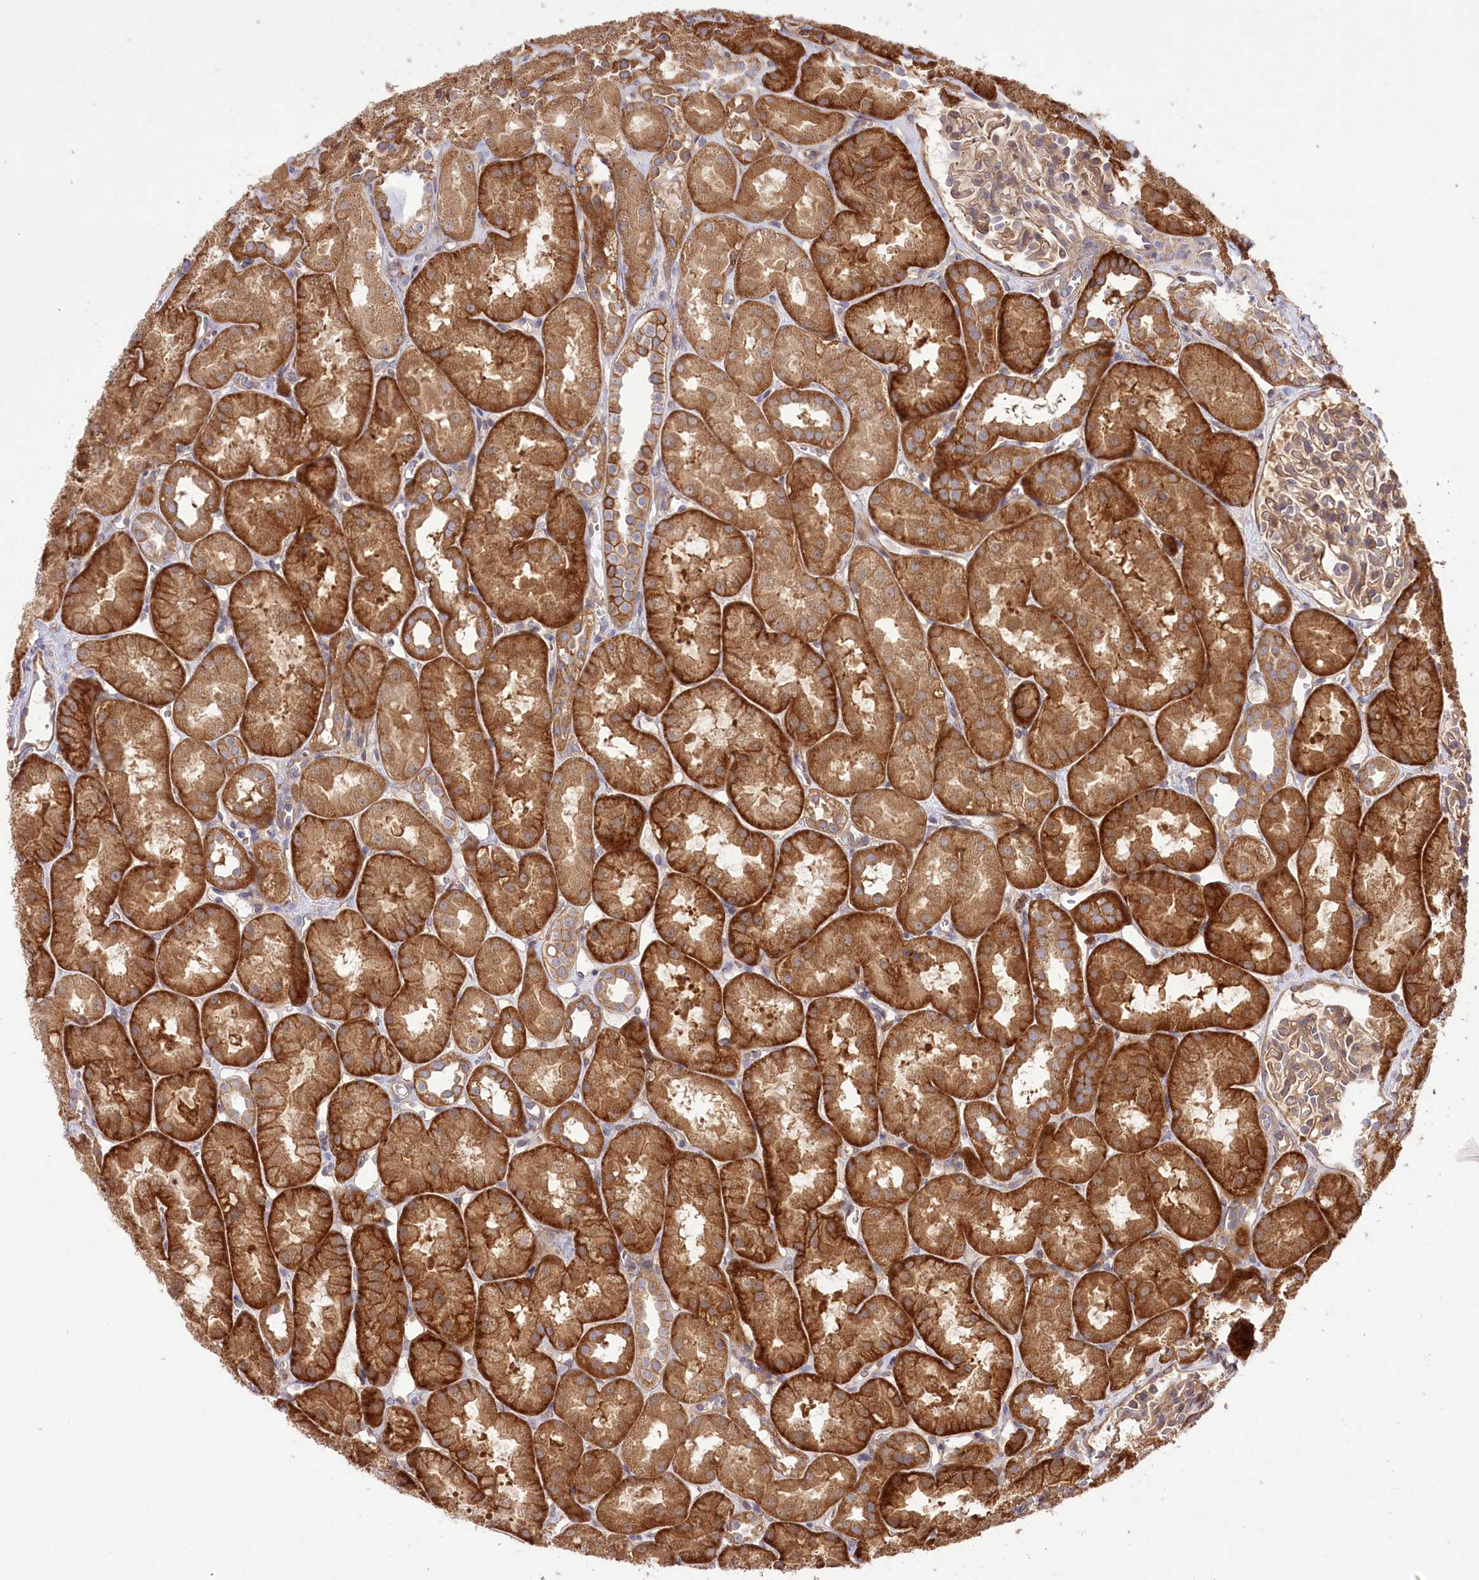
{"staining": {"intensity": "moderate", "quantity": ">75%", "location": "cytoplasmic/membranous"}, "tissue": "kidney", "cell_type": "Cells in glomeruli", "image_type": "normal", "snomed": [{"axis": "morphology", "description": "Normal tissue, NOS"}, {"axis": "topography", "description": "Kidney"}, {"axis": "topography", "description": "Urinary bladder"}], "caption": "This image reveals immunohistochemistry staining of normal kidney, with medium moderate cytoplasmic/membranous positivity in approximately >75% of cells in glomeruli.", "gene": "XYLB", "patient": {"sex": "male", "age": 16}}